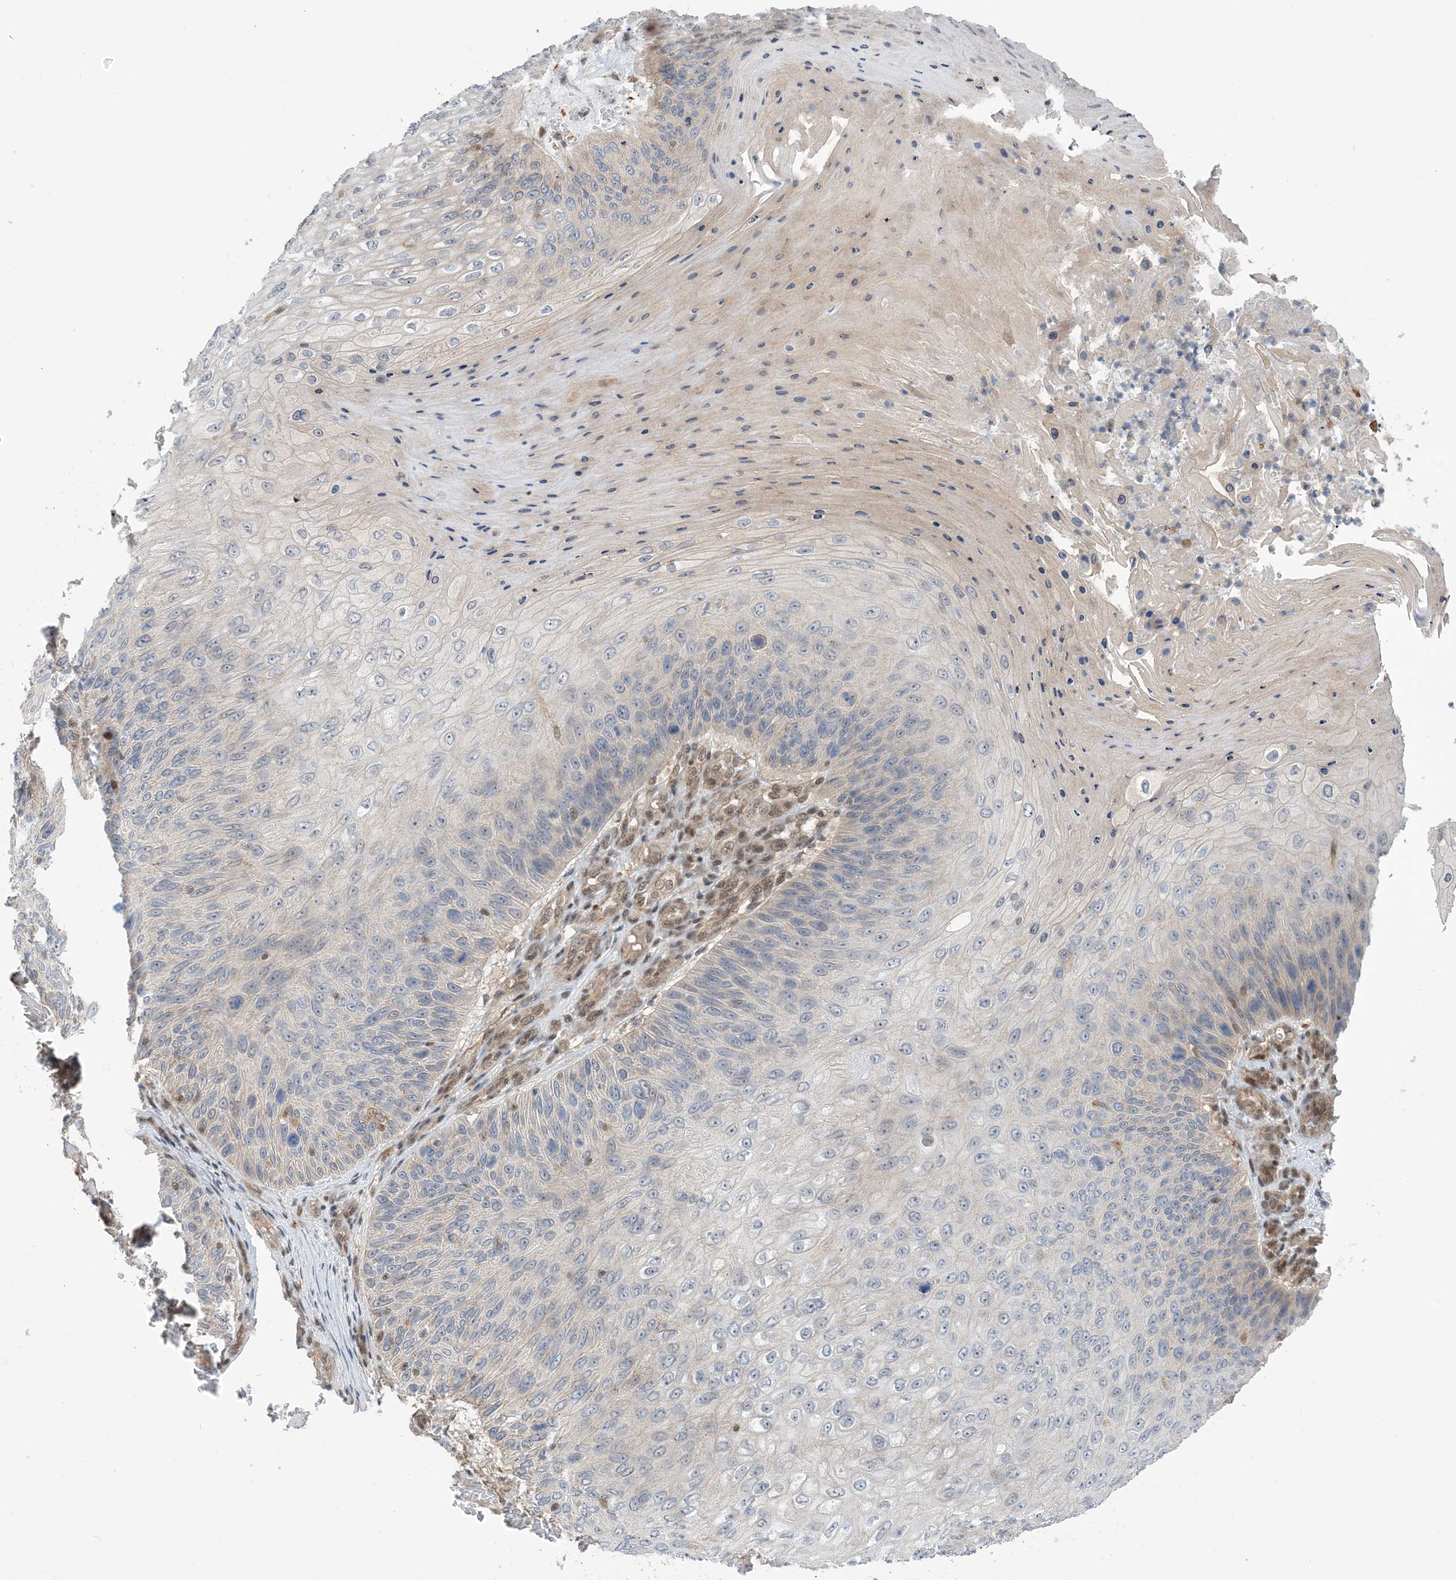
{"staining": {"intensity": "negative", "quantity": "none", "location": "none"}, "tissue": "skin cancer", "cell_type": "Tumor cells", "image_type": "cancer", "snomed": [{"axis": "morphology", "description": "Squamous cell carcinoma, NOS"}, {"axis": "topography", "description": "Skin"}], "caption": "Tumor cells show no significant positivity in skin squamous cell carcinoma. (Brightfield microscopy of DAB immunohistochemistry (IHC) at high magnification).", "gene": "ZNF8", "patient": {"sex": "female", "age": 88}}